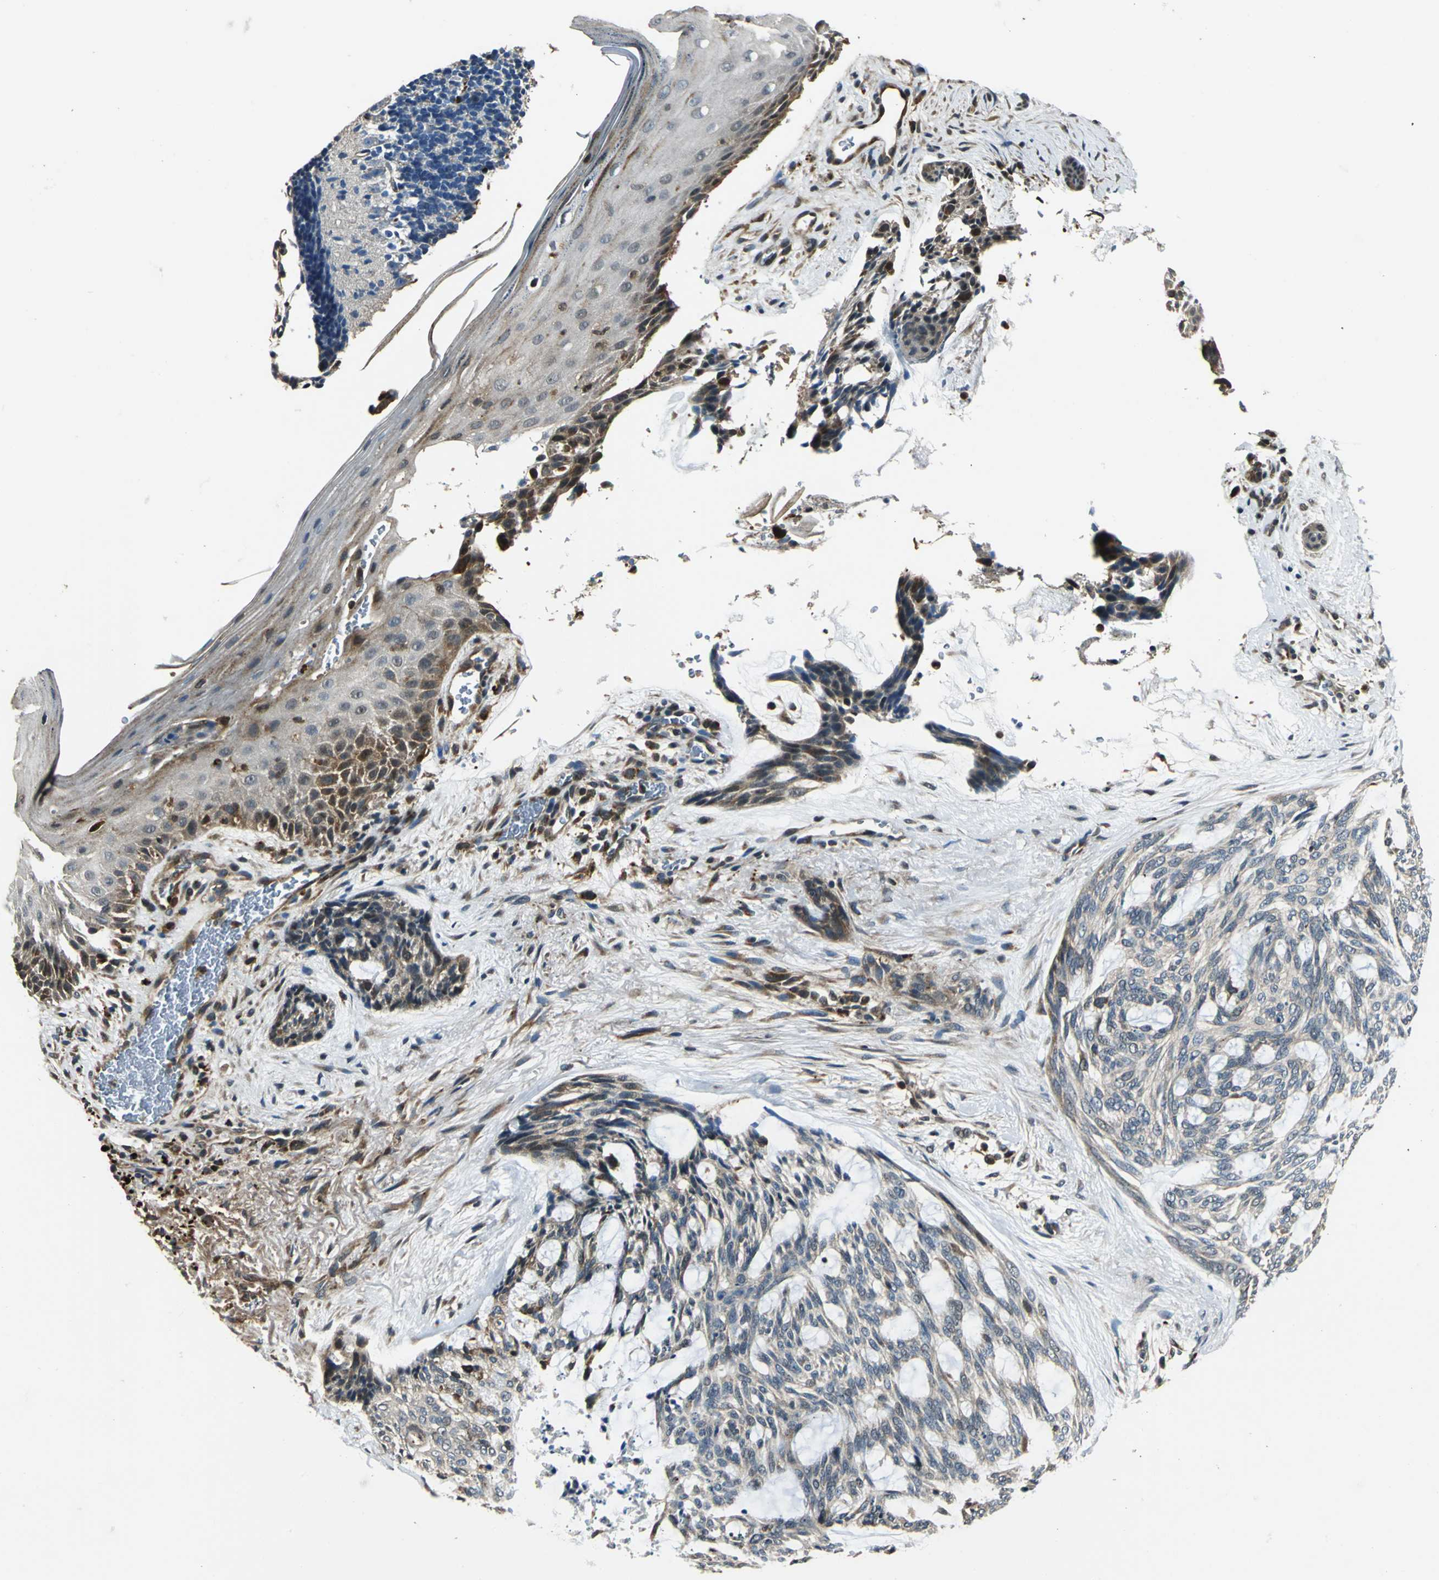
{"staining": {"intensity": "moderate", "quantity": "25%-75%", "location": "cytoplasmic/membranous"}, "tissue": "skin cancer", "cell_type": "Tumor cells", "image_type": "cancer", "snomed": [{"axis": "morphology", "description": "Normal tissue, NOS"}, {"axis": "morphology", "description": "Basal cell carcinoma"}, {"axis": "topography", "description": "Skin"}], "caption": "This is an image of IHC staining of basal cell carcinoma (skin), which shows moderate expression in the cytoplasmic/membranous of tumor cells.", "gene": "PPP1R13L", "patient": {"sex": "female", "age": 71}}